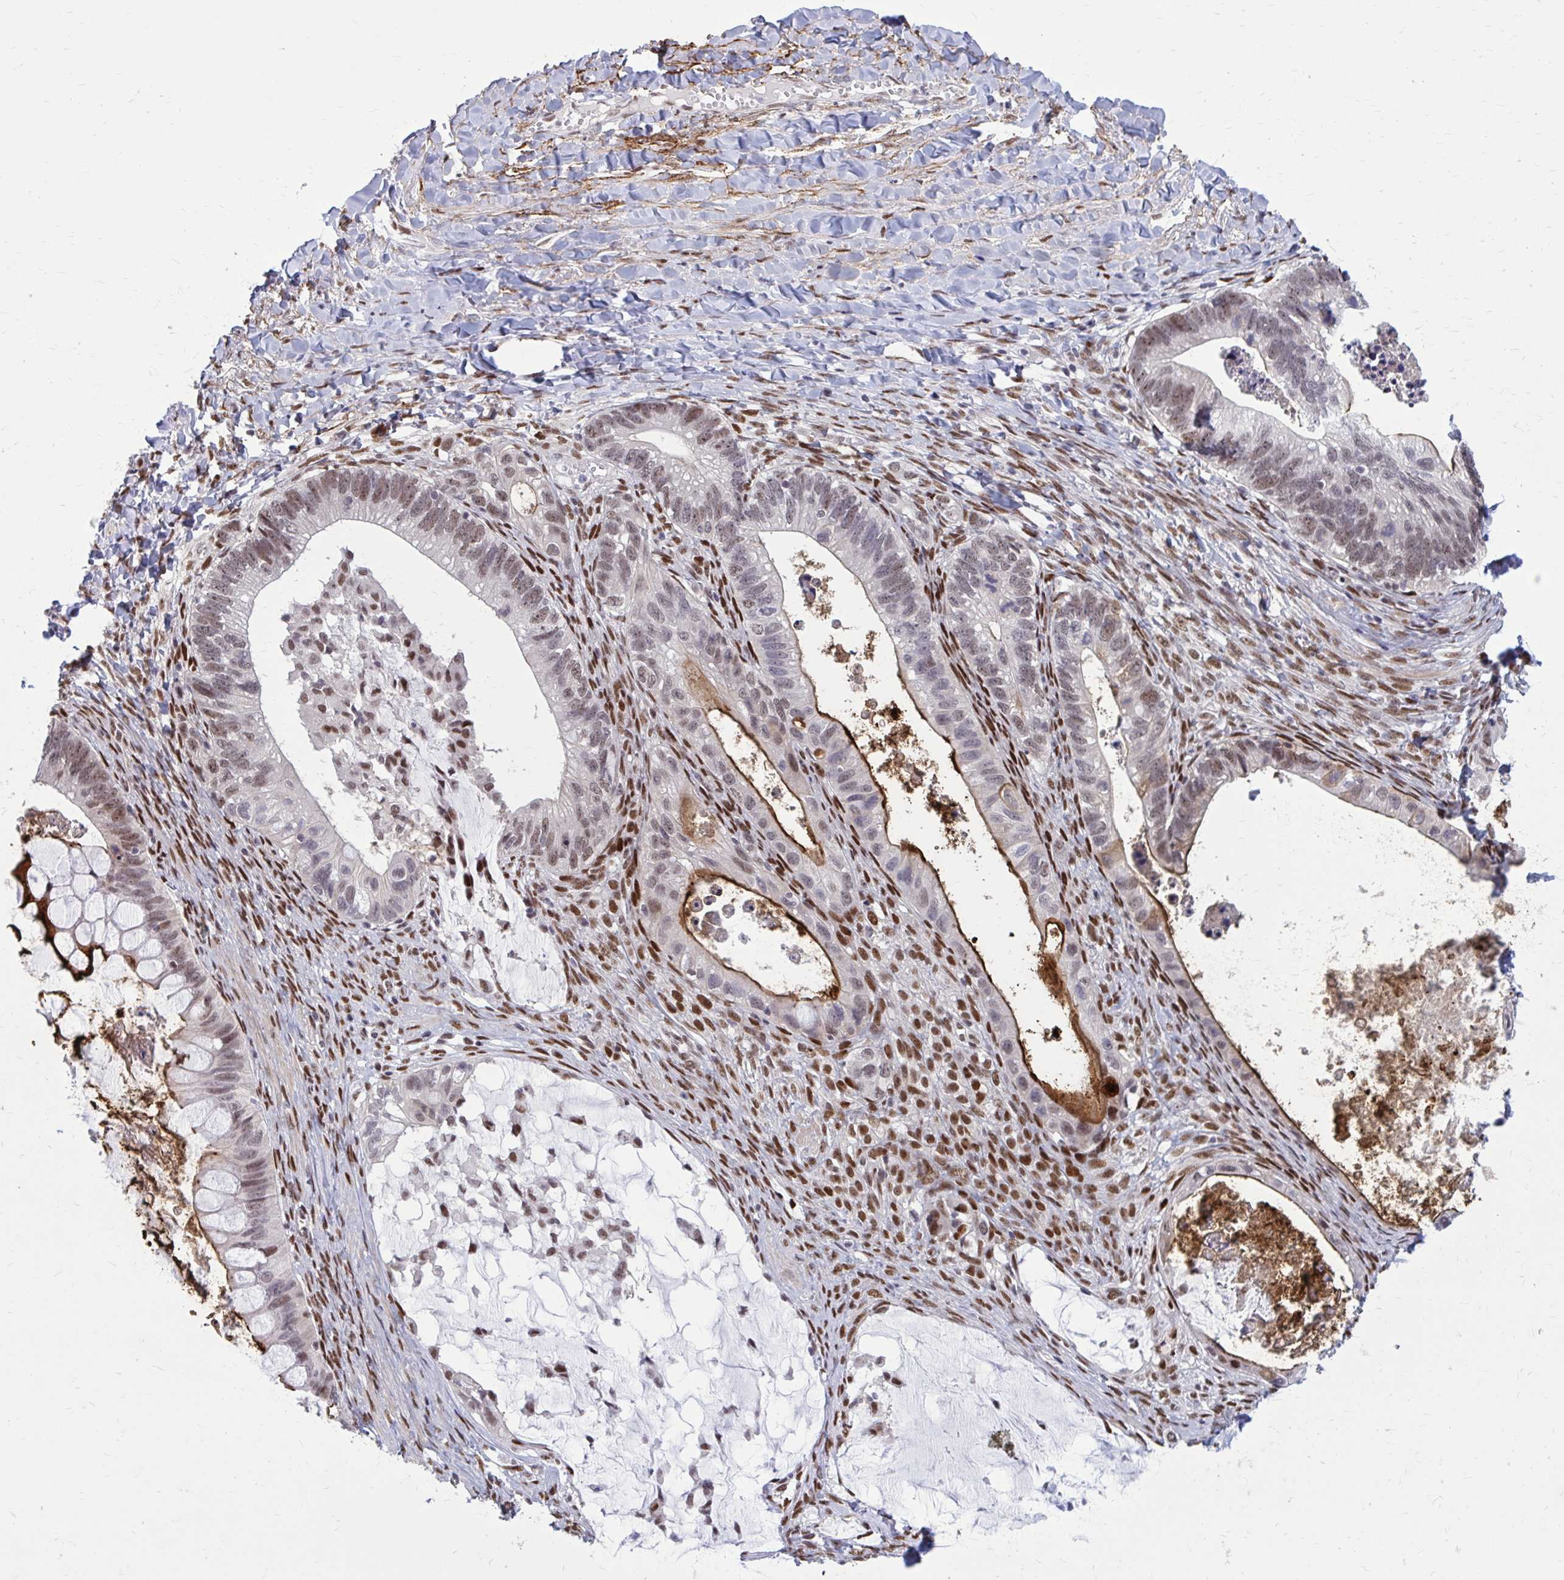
{"staining": {"intensity": "strong", "quantity": "25%-75%", "location": "cytoplasmic/membranous,nuclear"}, "tissue": "ovarian cancer", "cell_type": "Tumor cells", "image_type": "cancer", "snomed": [{"axis": "morphology", "description": "Cystadenocarcinoma, mucinous, NOS"}, {"axis": "topography", "description": "Ovary"}], "caption": "DAB immunohistochemical staining of ovarian cancer reveals strong cytoplasmic/membranous and nuclear protein positivity in approximately 25%-75% of tumor cells.", "gene": "PSME4", "patient": {"sex": "female", "age": 61}}